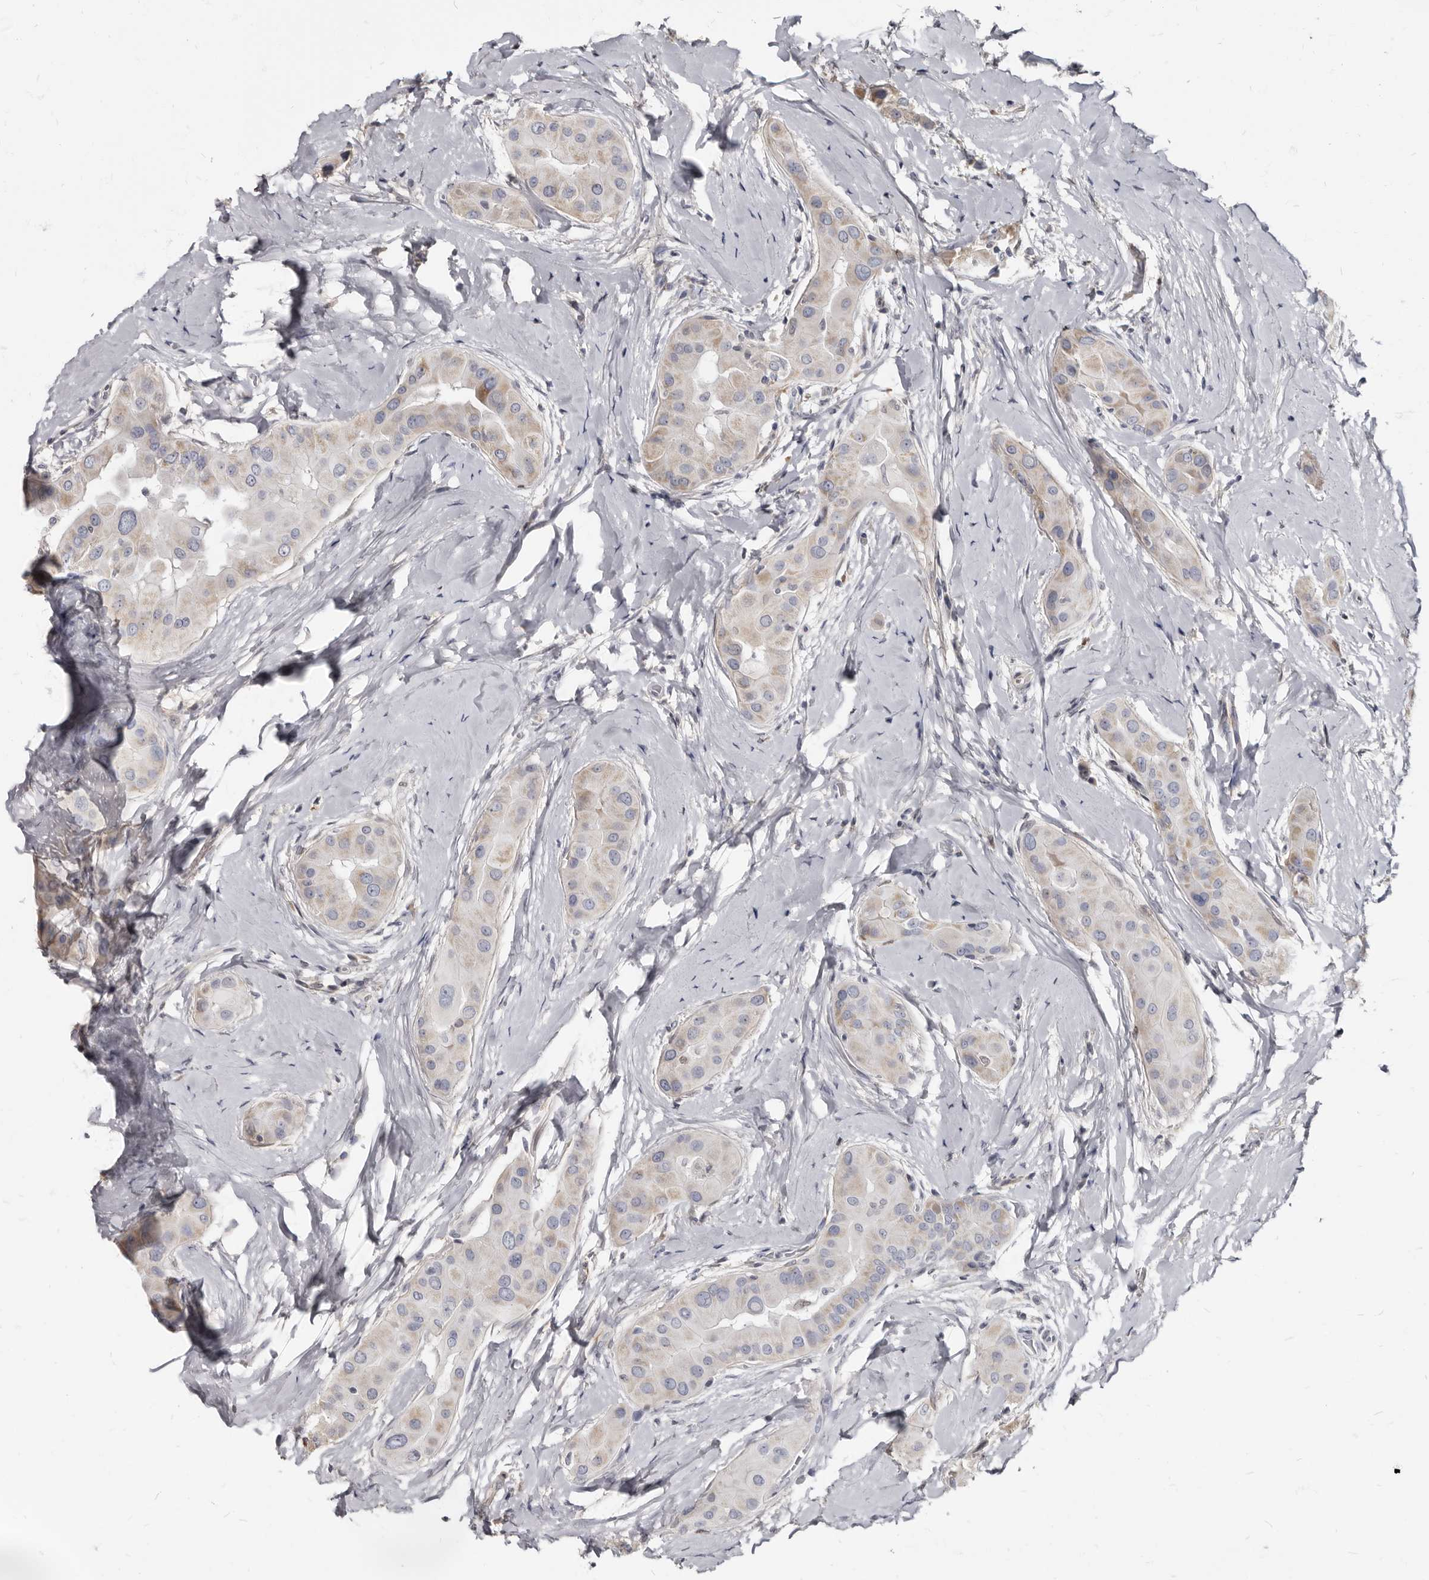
{"staining": {"intensity": "moderate", "quantity": "<25%", "location": "cytoplasmic/membranous"}, "tissue": "thyroid cancer", "cell_type": "Tumor cells", "image_type": "cancer", "snomed": [{"axis": "morphology", "description": "Papillary adenocarcinoma, NOS"}, {"axis": "topography", "description": "Thyroid gland"}], "caption": "The photomicrograph shows staining of thyroid cancer (papillary adenocarcinoma), revealing moderate cytoplasmic/membranous protein staining (brown color) within tumor cells.", "gene": "MRGPRF", "patient": {"sex": "male", "age": 33}}